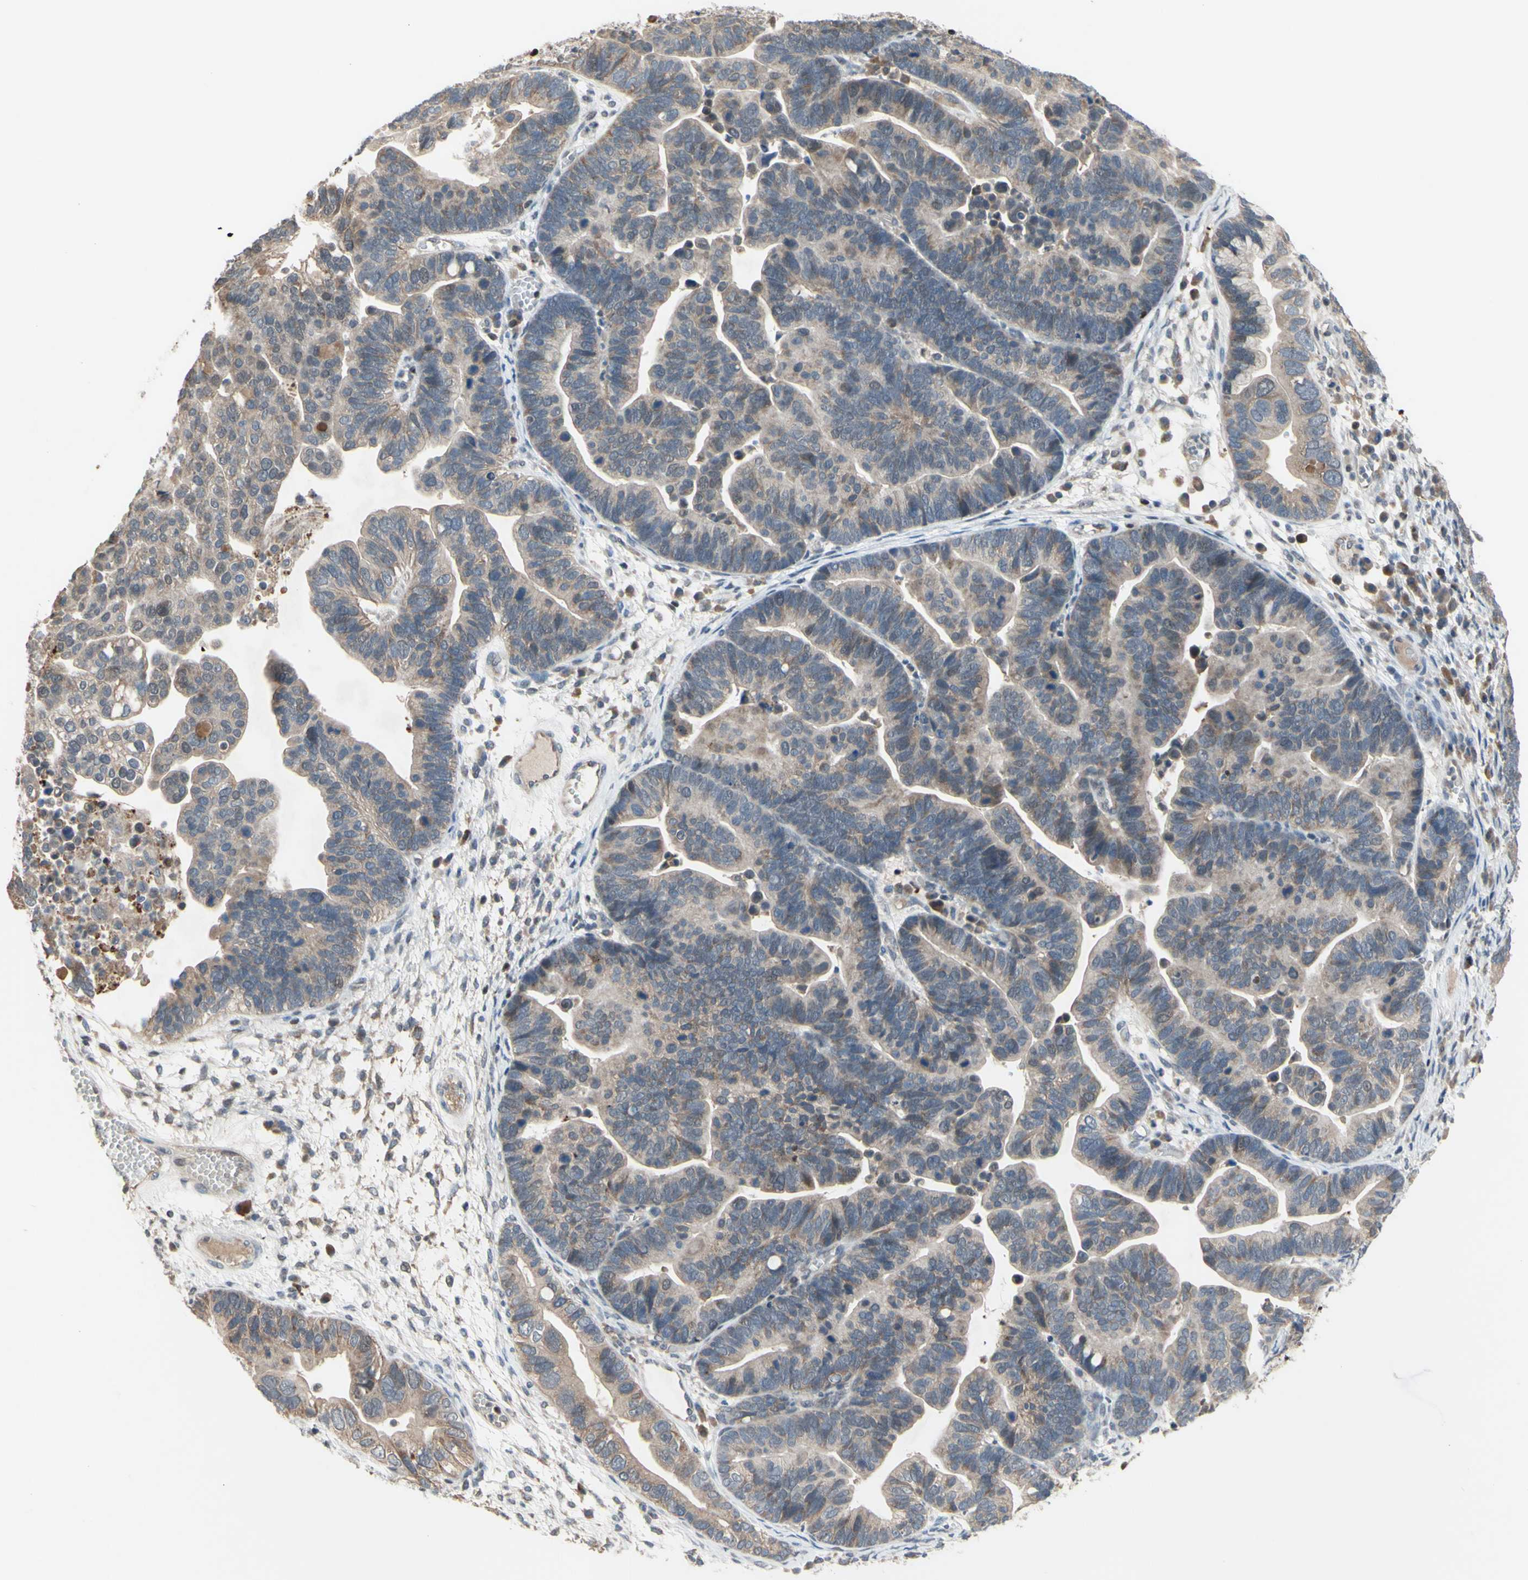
{"staining": {"intensity": "weak", "quantity": ">75%", "location": "cytoplasmic/membranous"}, "tissue": "ovarian cancer", "cell_type": "Tumor cells", "image_type": "cancer", "snomed": [{"axis": "morphology", "description": "Cystadenocarcinoma, serous, NOS"}, {"axis": "topography", "description": "Ovary"}], "caption": "A brown stain shows weak cytoplasmic/membranous staining of a protein in human ovarian serous cystadenocarcinoma tumor cells.", "gene": "SP4", "patient": {"sex": "female", "age": 56}}